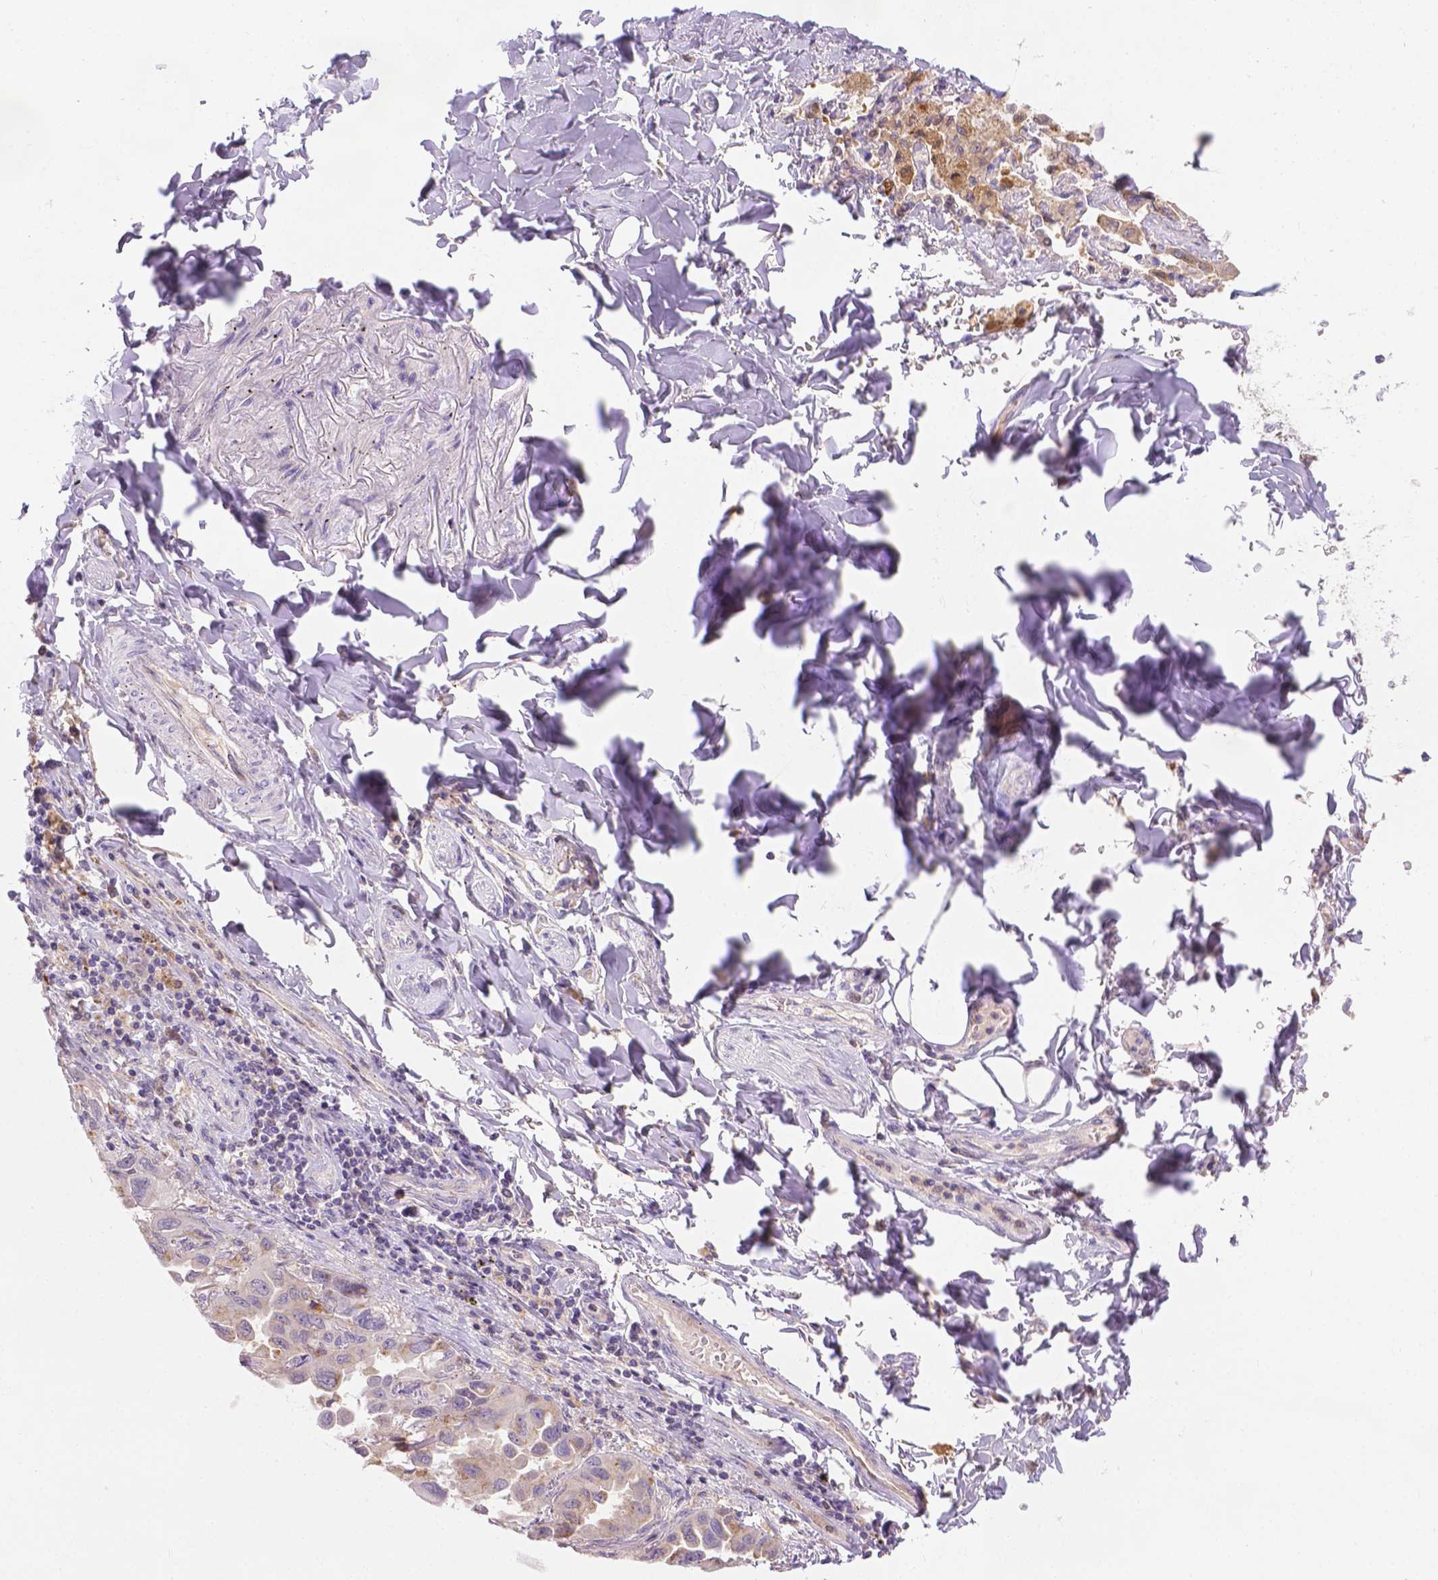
{"staining": {"intensity": "weak", "quantity": "<25%", "location": "cytoplasmic/membranous"}, "tissue": "lung cancer", "cell_type": "Tumor cells", "image_type": "cancer", "snomed": [{"axis": "morphology", "description": "Adenocarcinoma, NOS"}, {"axis": "topography", "description": "Lung"}], "caption": "Protein analysis of lung cancer exhibits no significant staining in tumor cells.", "gene": "TM4SF18", "patient": {"sex": "male", "age": 64}}